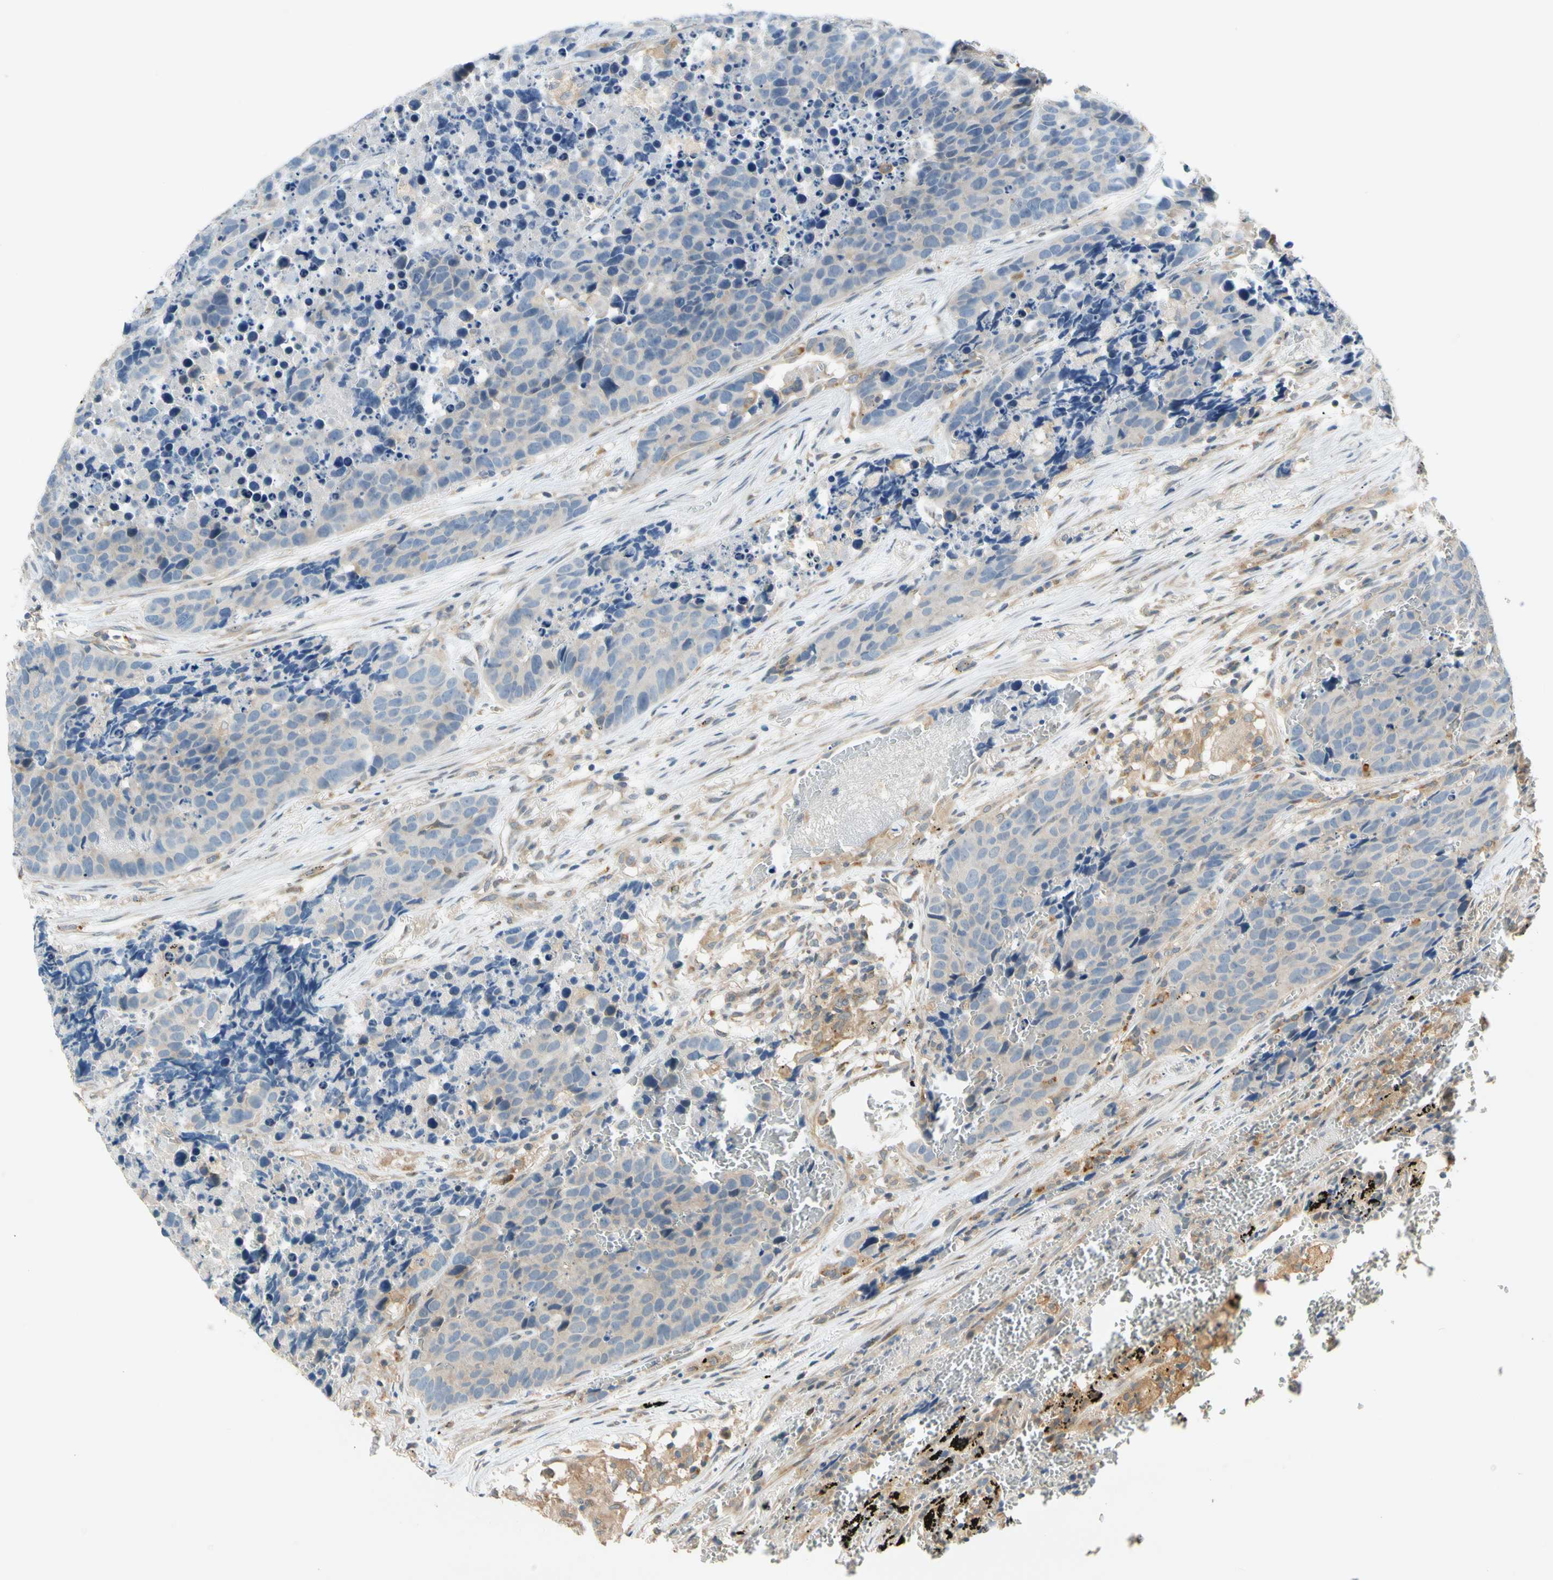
{"staining": {"intensity": "weak", "quantity": "<25%", "location": "cytoplasmic/membranous"}, "tissue": "carcinoid", "cell_type": "Tumor cells", "image_type": "cancer", "snomed": [{"axis": "morphology", "description": "Carcinoid, malignant, NOS"}, {"axis": "topography", "description": "Lung"}], "caption": "The immunohistochemistry histopathology image has no significant positivity in tumor cells of carcinoid tissue.", "gene": "GATD1", "patient": {"sex": "male", "age": 60}}